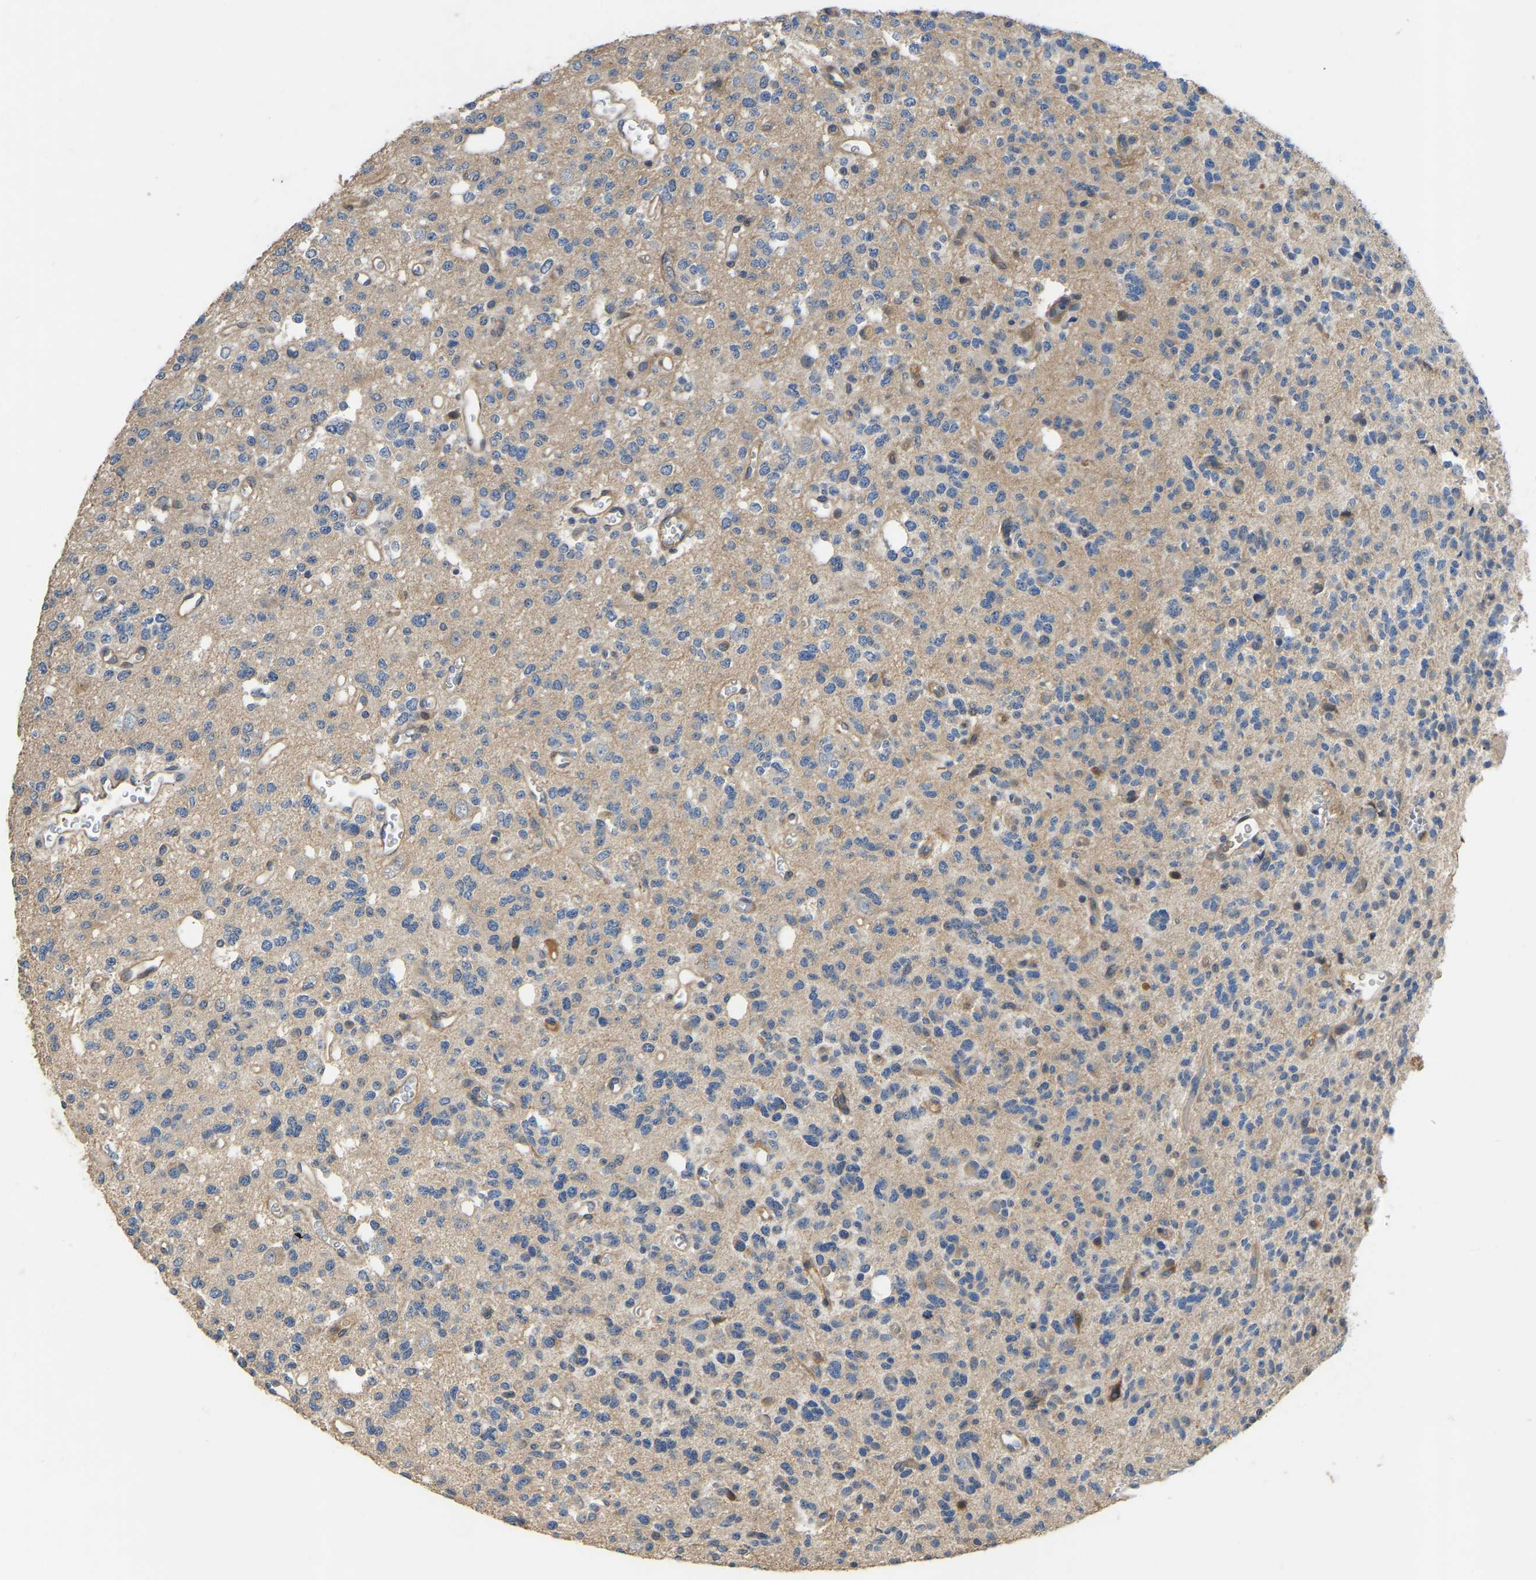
{"staining": {"intensity": "negative", "quantity": "none", "location": "none"}, "tissue": "glioma", "cell_type": "Tumor cells", "image_type": "cancer", "snomed": [{"axis": "morphology", "description": "Glioma, malignant, Low grade"}, {"axis": "topography", "description": "Brain"}], "caption": "This is an immunohistochemistry (IHC) histopathology image of human glioma. There is no positivity in tumor cells.", "gene": "HIGD2B", "patient": {"sex": "male", "age": 38}}